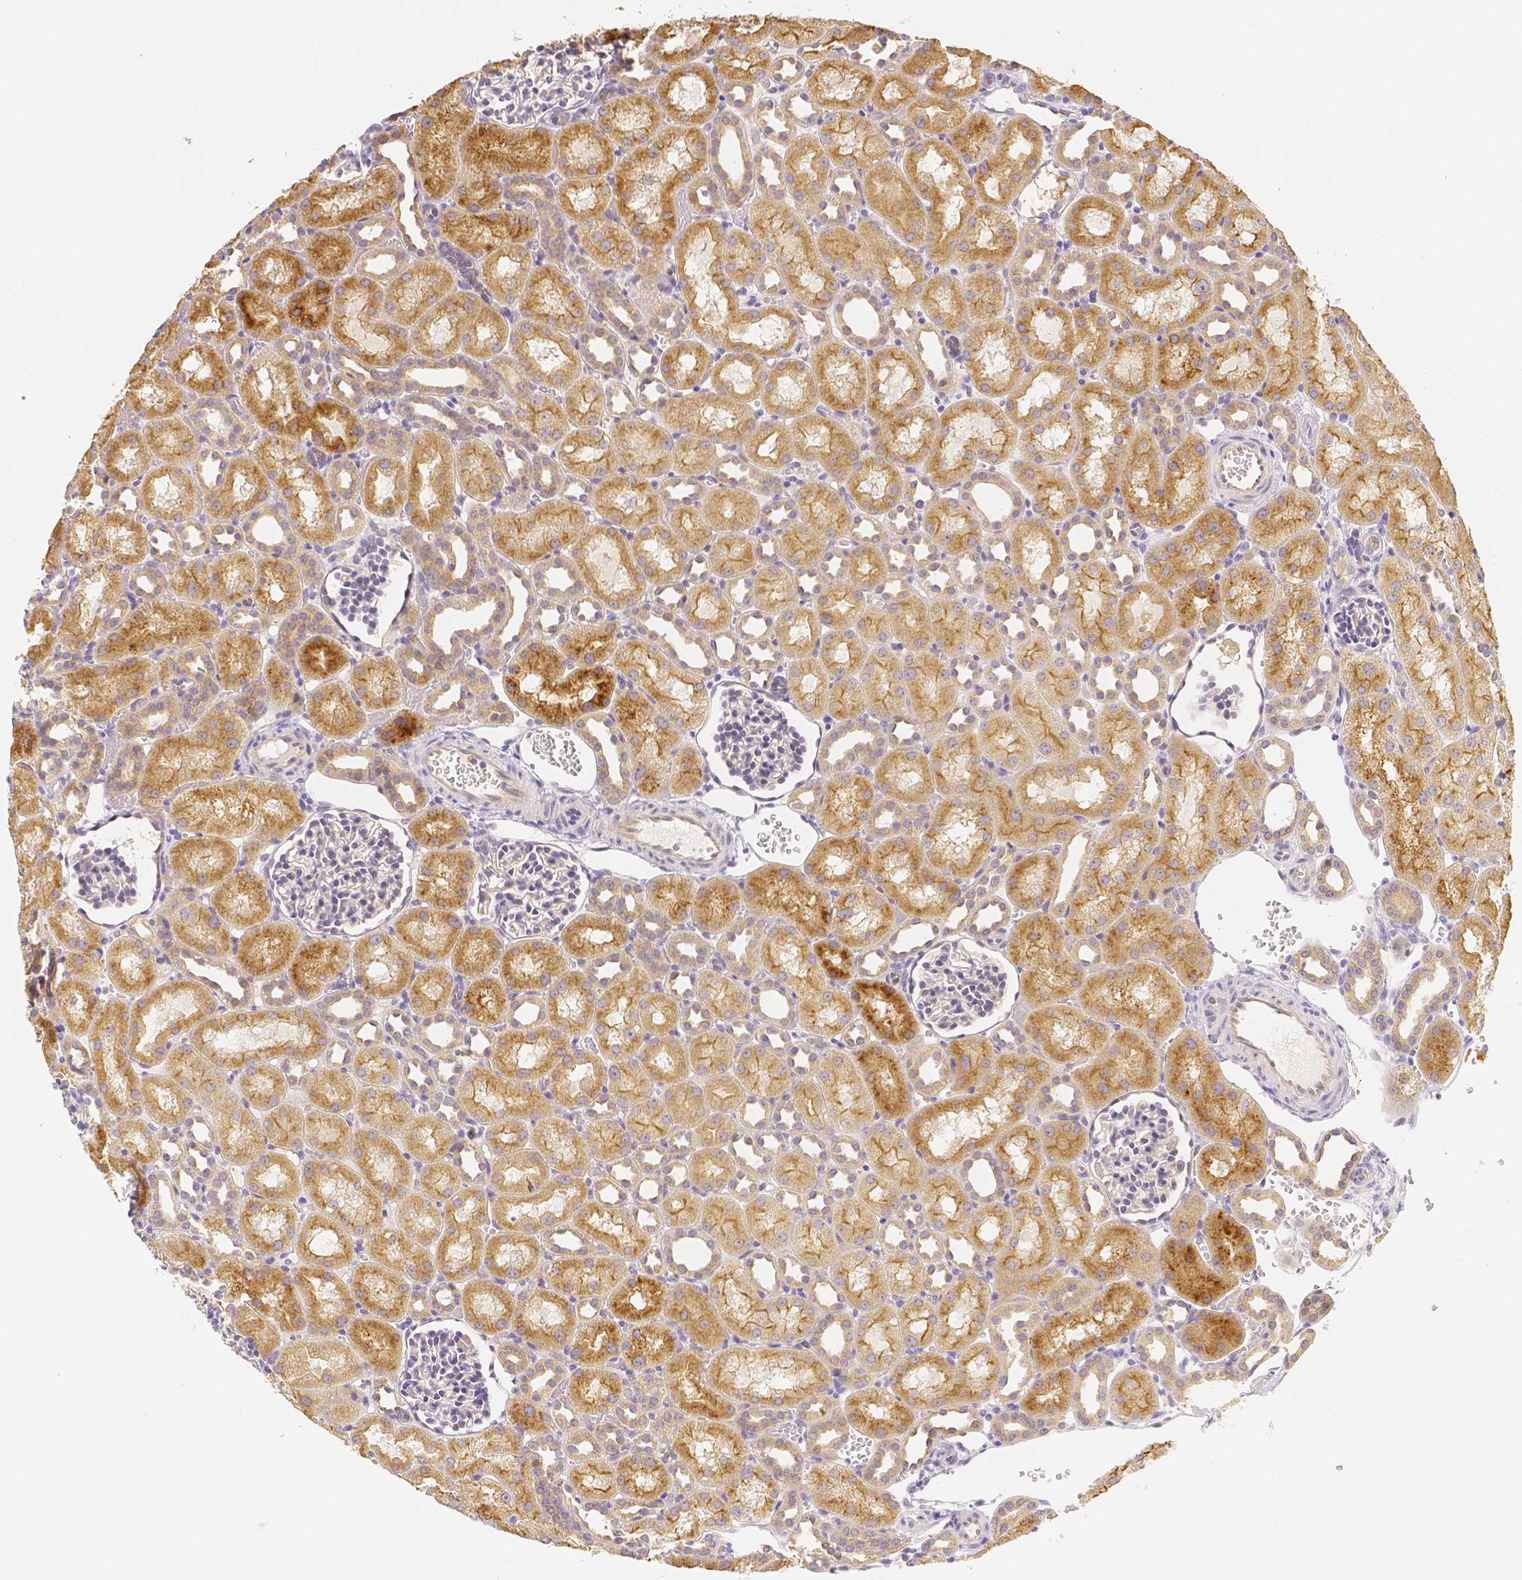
{"staining": {"intensity": "negative", "quantity": "none", "location": "none"}, "tissue": "kidney", "cell_type": "Cells in glomeruli", "image_type": "normal", "snomed": [{"axis": "morphology", "description": "Normal tissue, NOS"}, {"axis": "topography", "description": "Kidney"}], "caption": "A high-resolution histopathology image shows IHC staining of normal kidney, which reveals no significant staining in cells in glomeruli. The staining is performed using DAB (3,3'-diaminobenzidine) brown chromogen with nuclei counter-stained in using hematoxylin.", "gene": "C10orf67", "patient": {"sex": "male", "age": 1}}